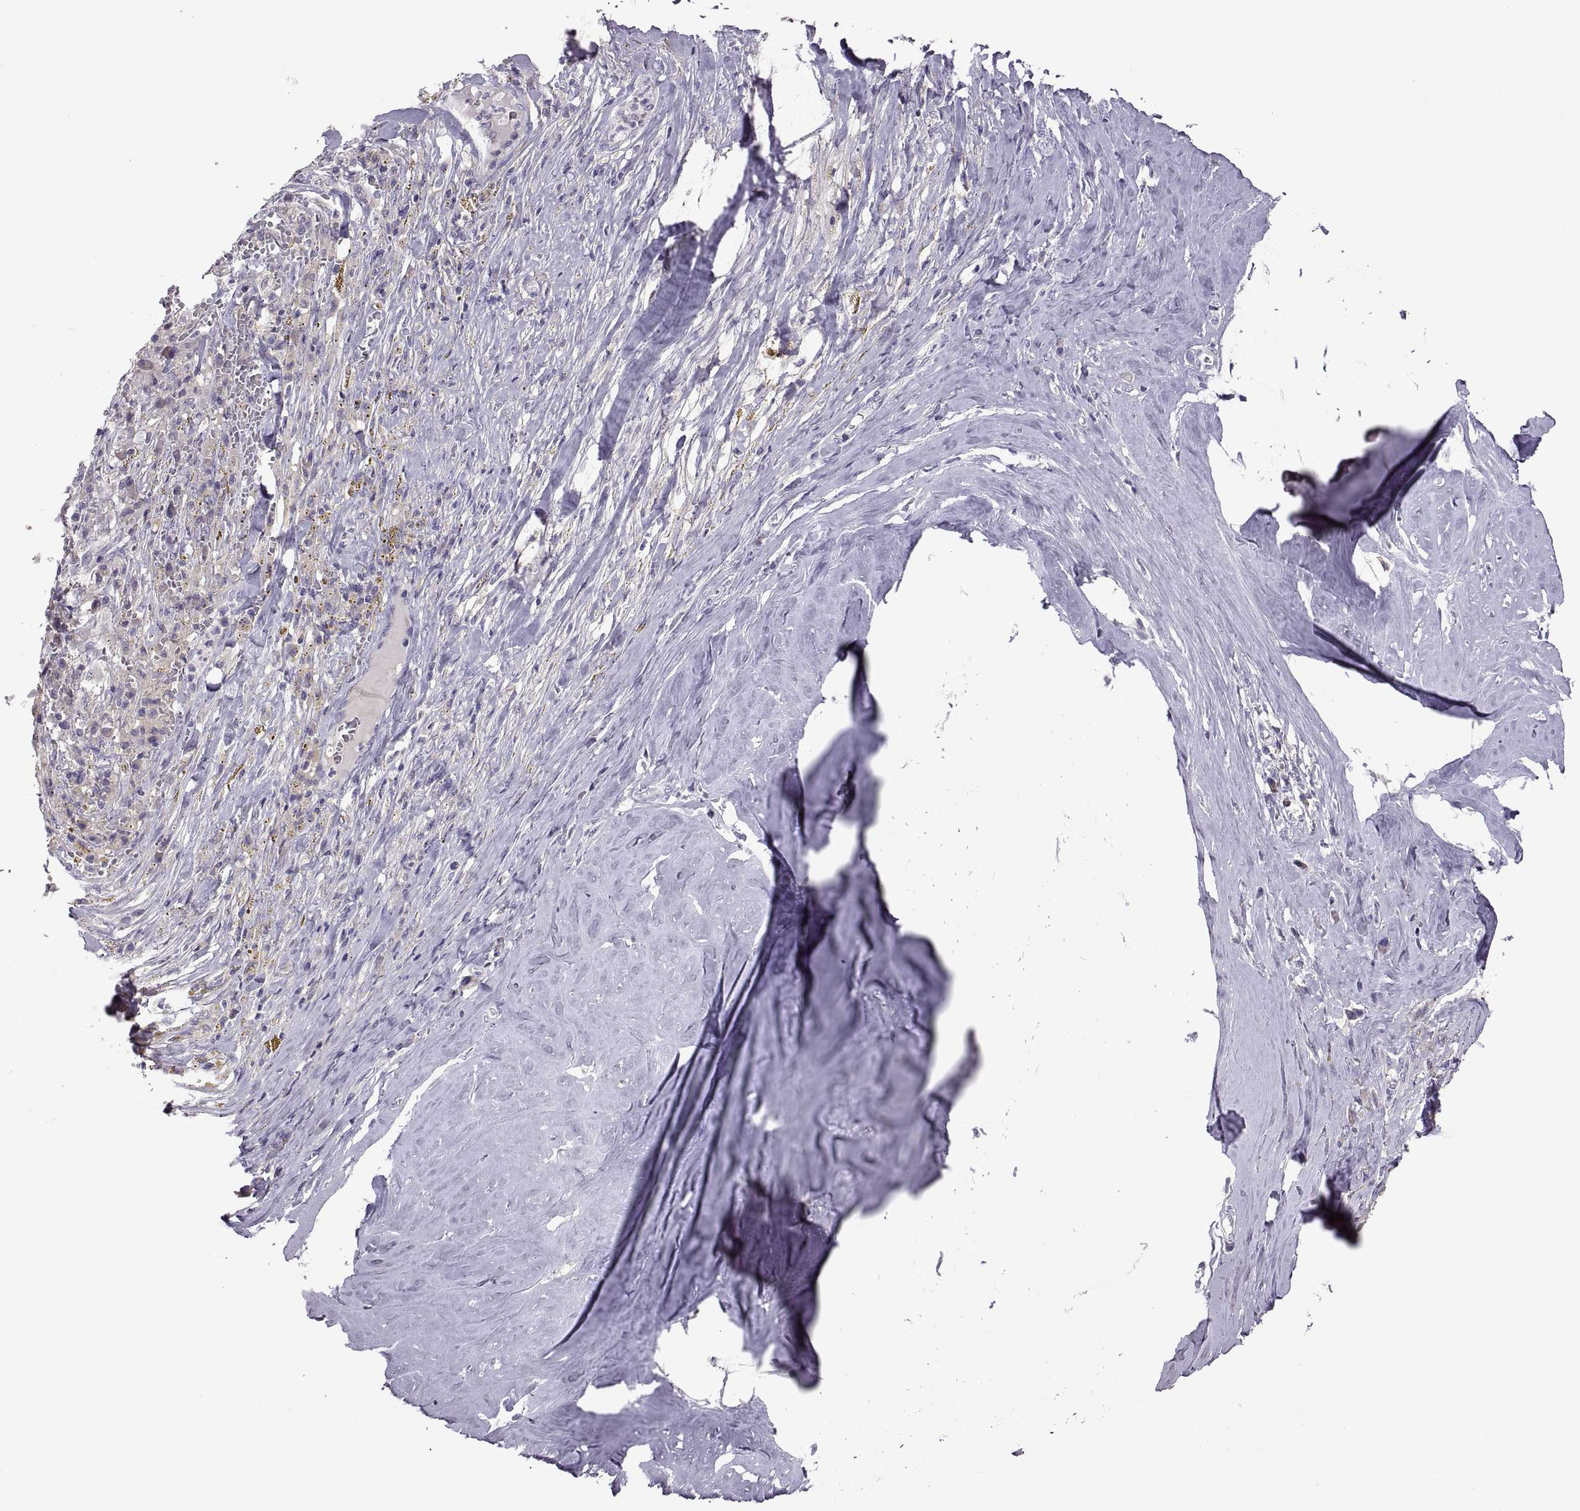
{"staining": {"intensity": "negative", "quantity": "none", "location": "none"}, "tissue": "melanoma", "cell_type": "Tumor cells", "image_type": "cancer", "snomed": [{"axis": "morphology", "description": "Malignant melanoma, NOS"}, {"axis": "topography", "description": "Skin"}], "caption": "This is a histopathology image of immunohistochemistry (IHC) staining of melanoma, which shows no staining in tumor cells.", "gene": "TBX19", "patient": {"sex": "female", "age": 91}}